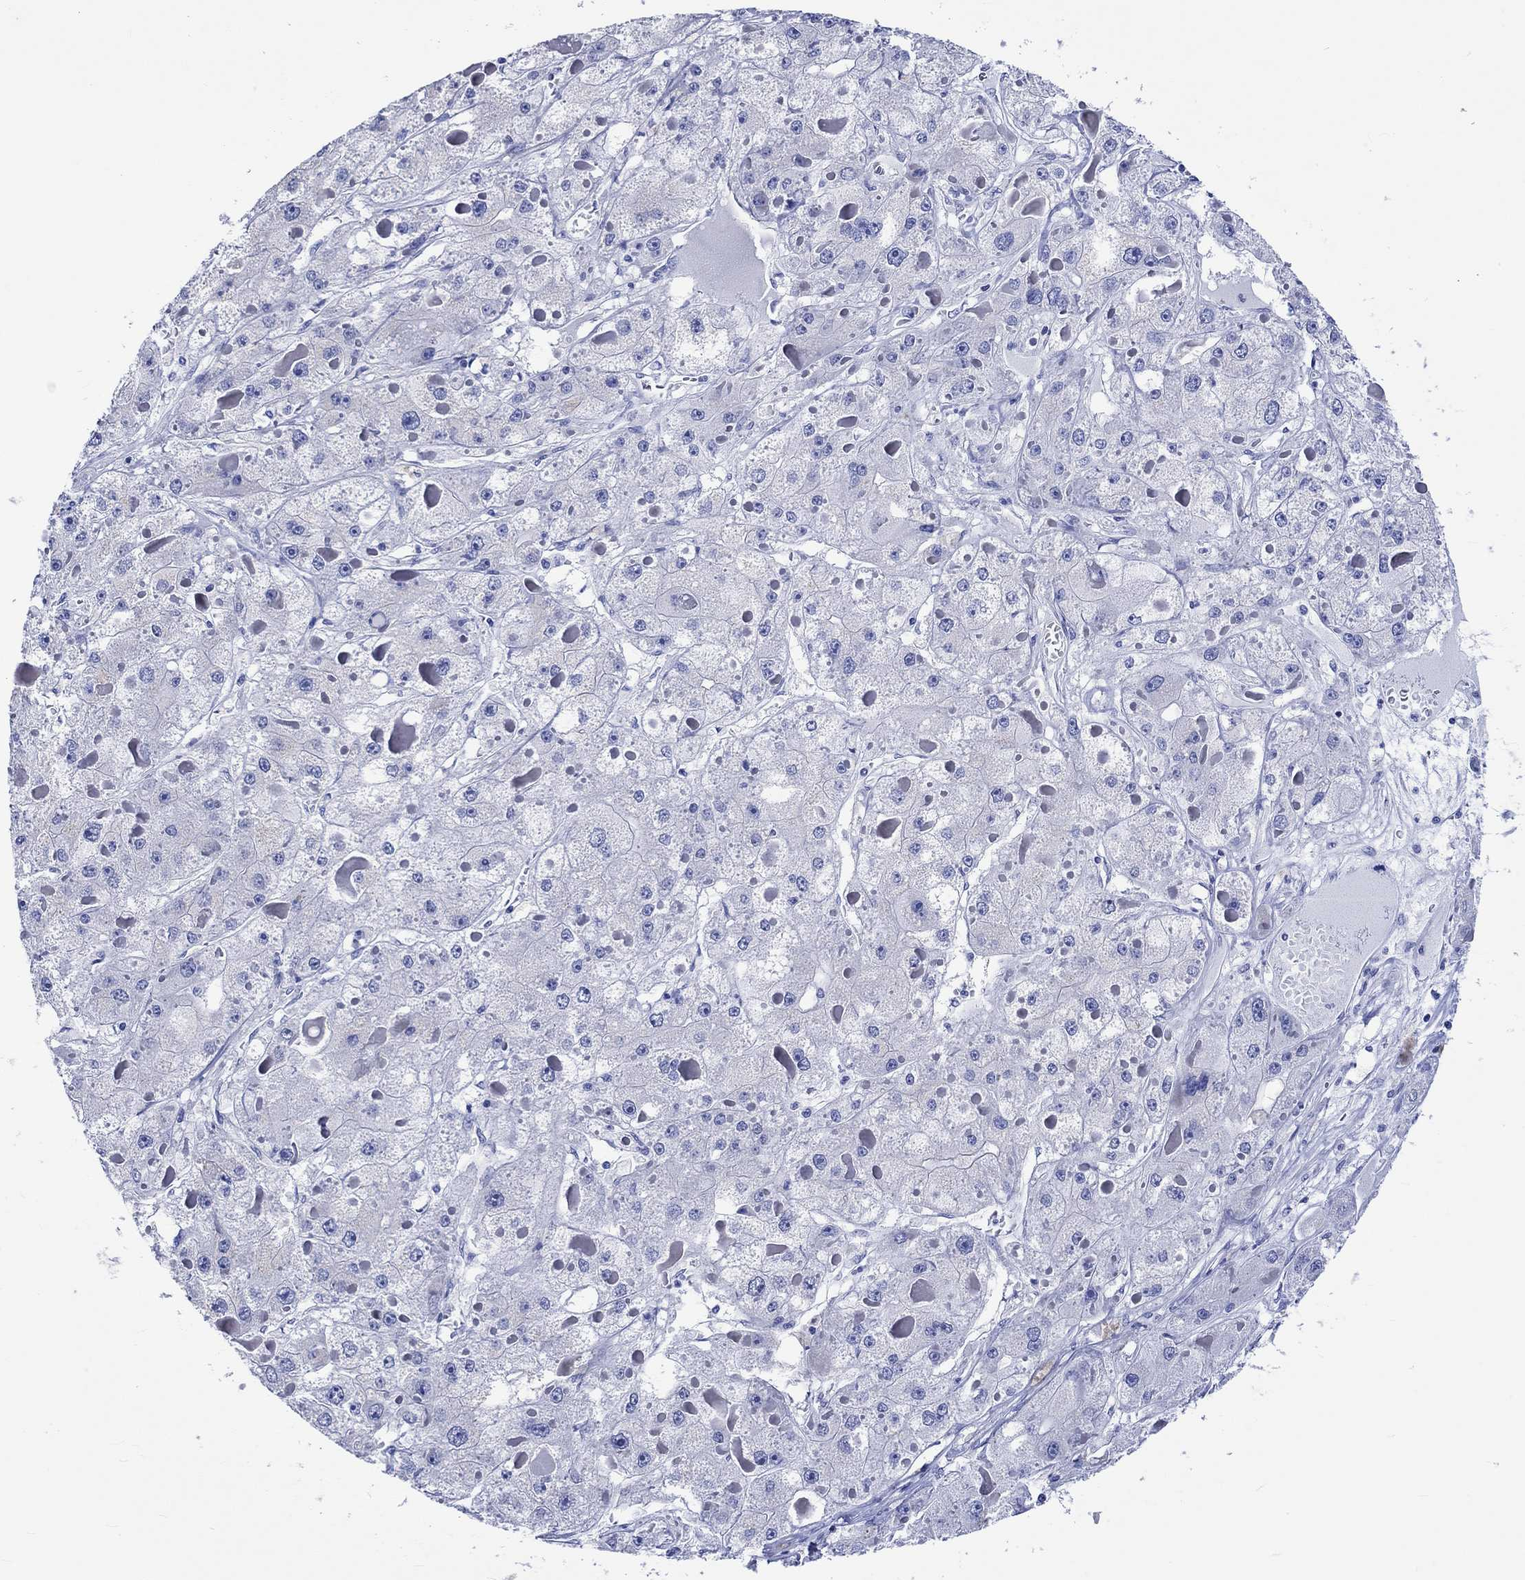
{"staining": {"intensity": "negative", "quantity": "none", "location": "none"}, "tissue": "liver cancer", "cell_type": "Tumor cells", "image_type": "cancer", "snomed": [{"axis": "morphology", "description": "Carcinoma, Hepatocellular, NOS"}, {"axis": "topography", "description": "Liver"}], "caption": "There is no significant positivity in tumor cells of hepatocellular carcinoma (liver).", "gene": "HARBI1", "patient": {"sex": "female", "age": 73}}